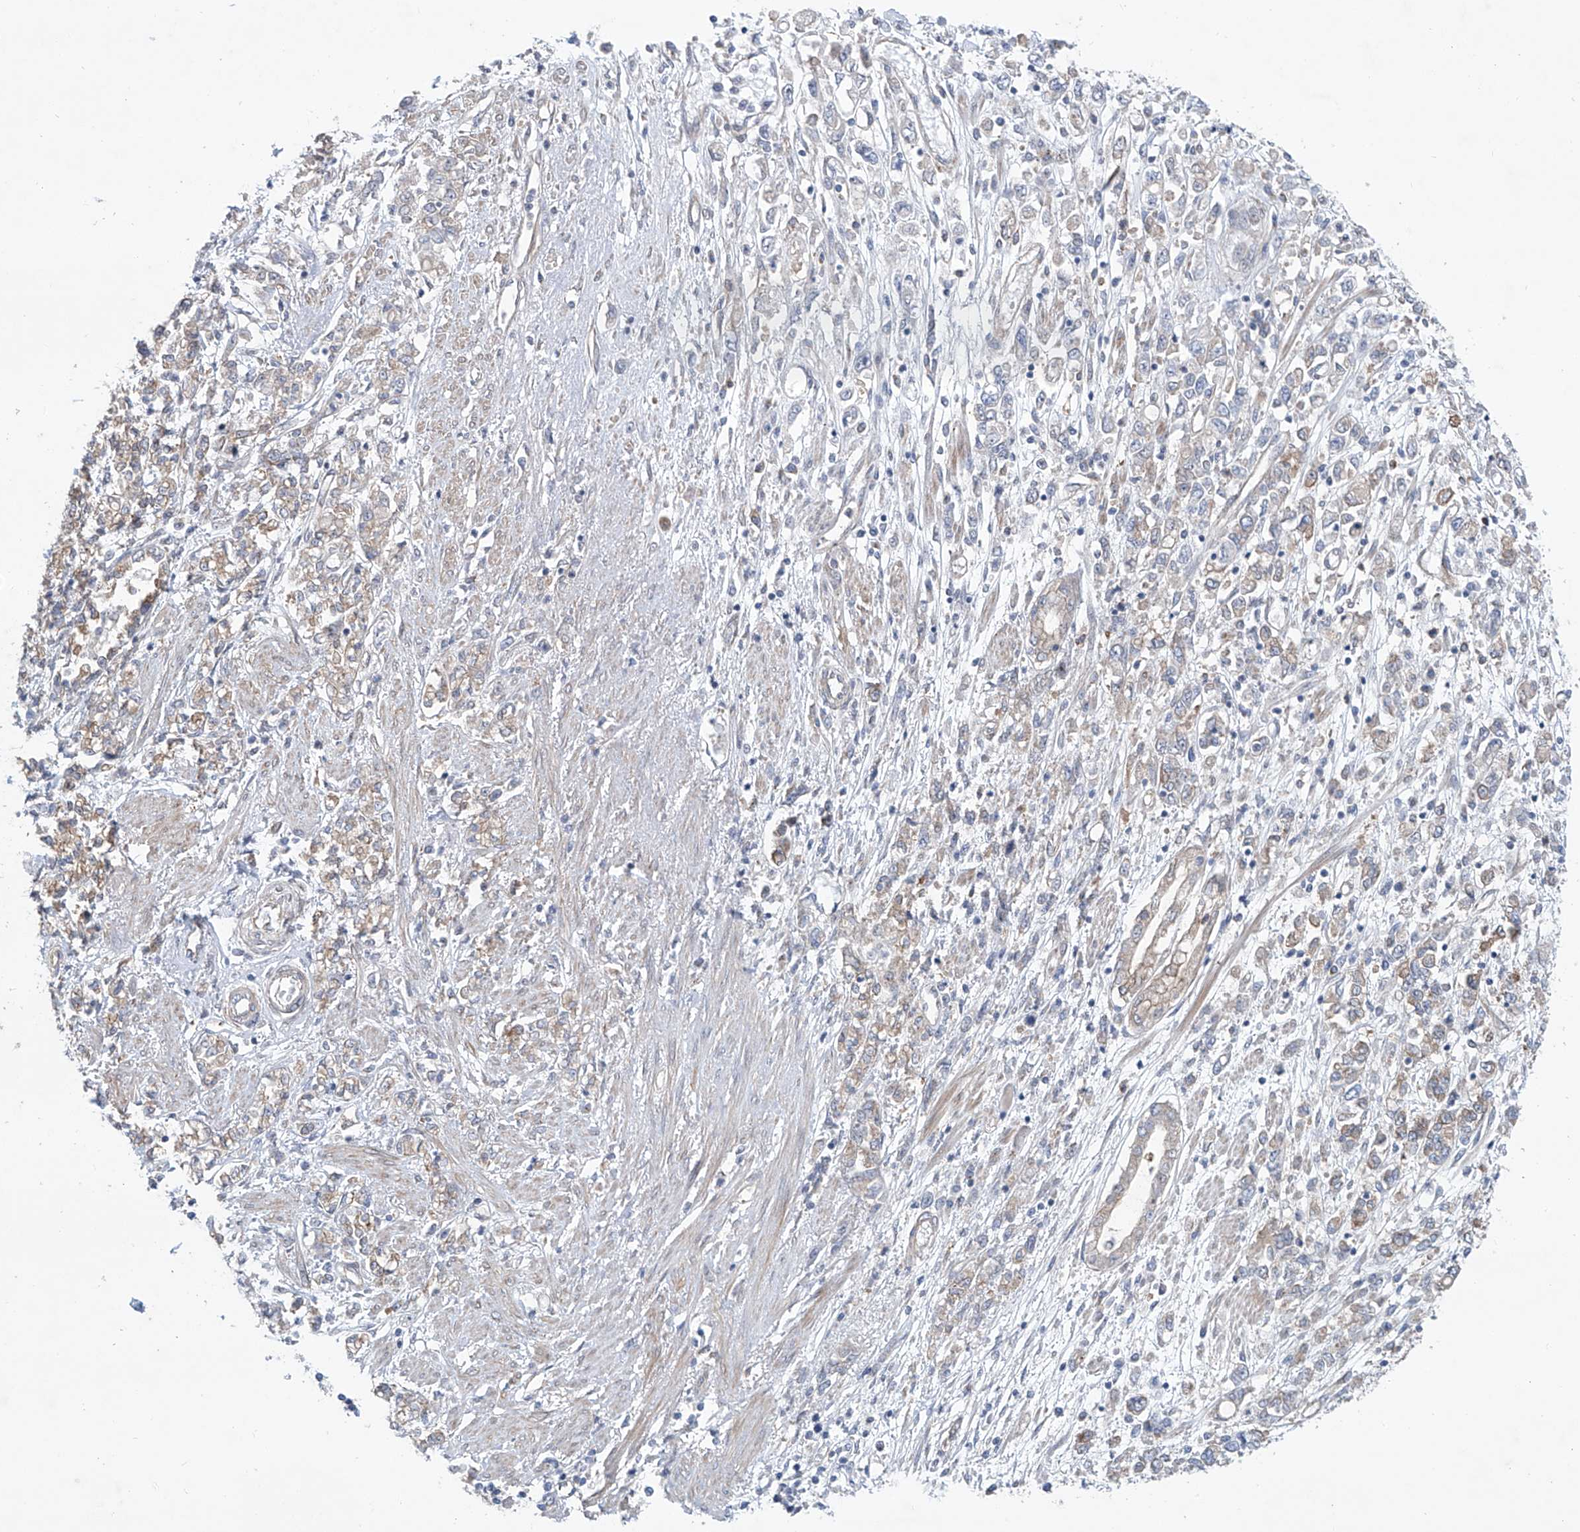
{"staining": {"intensity": "weak", "quantity": "<25%", "location": "cytoplasmic/membranous"}, "tissue": "stomach cancer", "cell_type": "Tumor cells", "image_type": "cancer", "snomed": [{"axis": "morphology", "description": "Adenocarcinoma, NOS"}, {"axis": "topography", "description": "Stomach"}], "caption": "An image of adenocarcinoma (stomach) stained for a protein displays no brown staining in tumor cells.", "gene": "KLC4", "patient": {"sex": "female", "age": 76}}